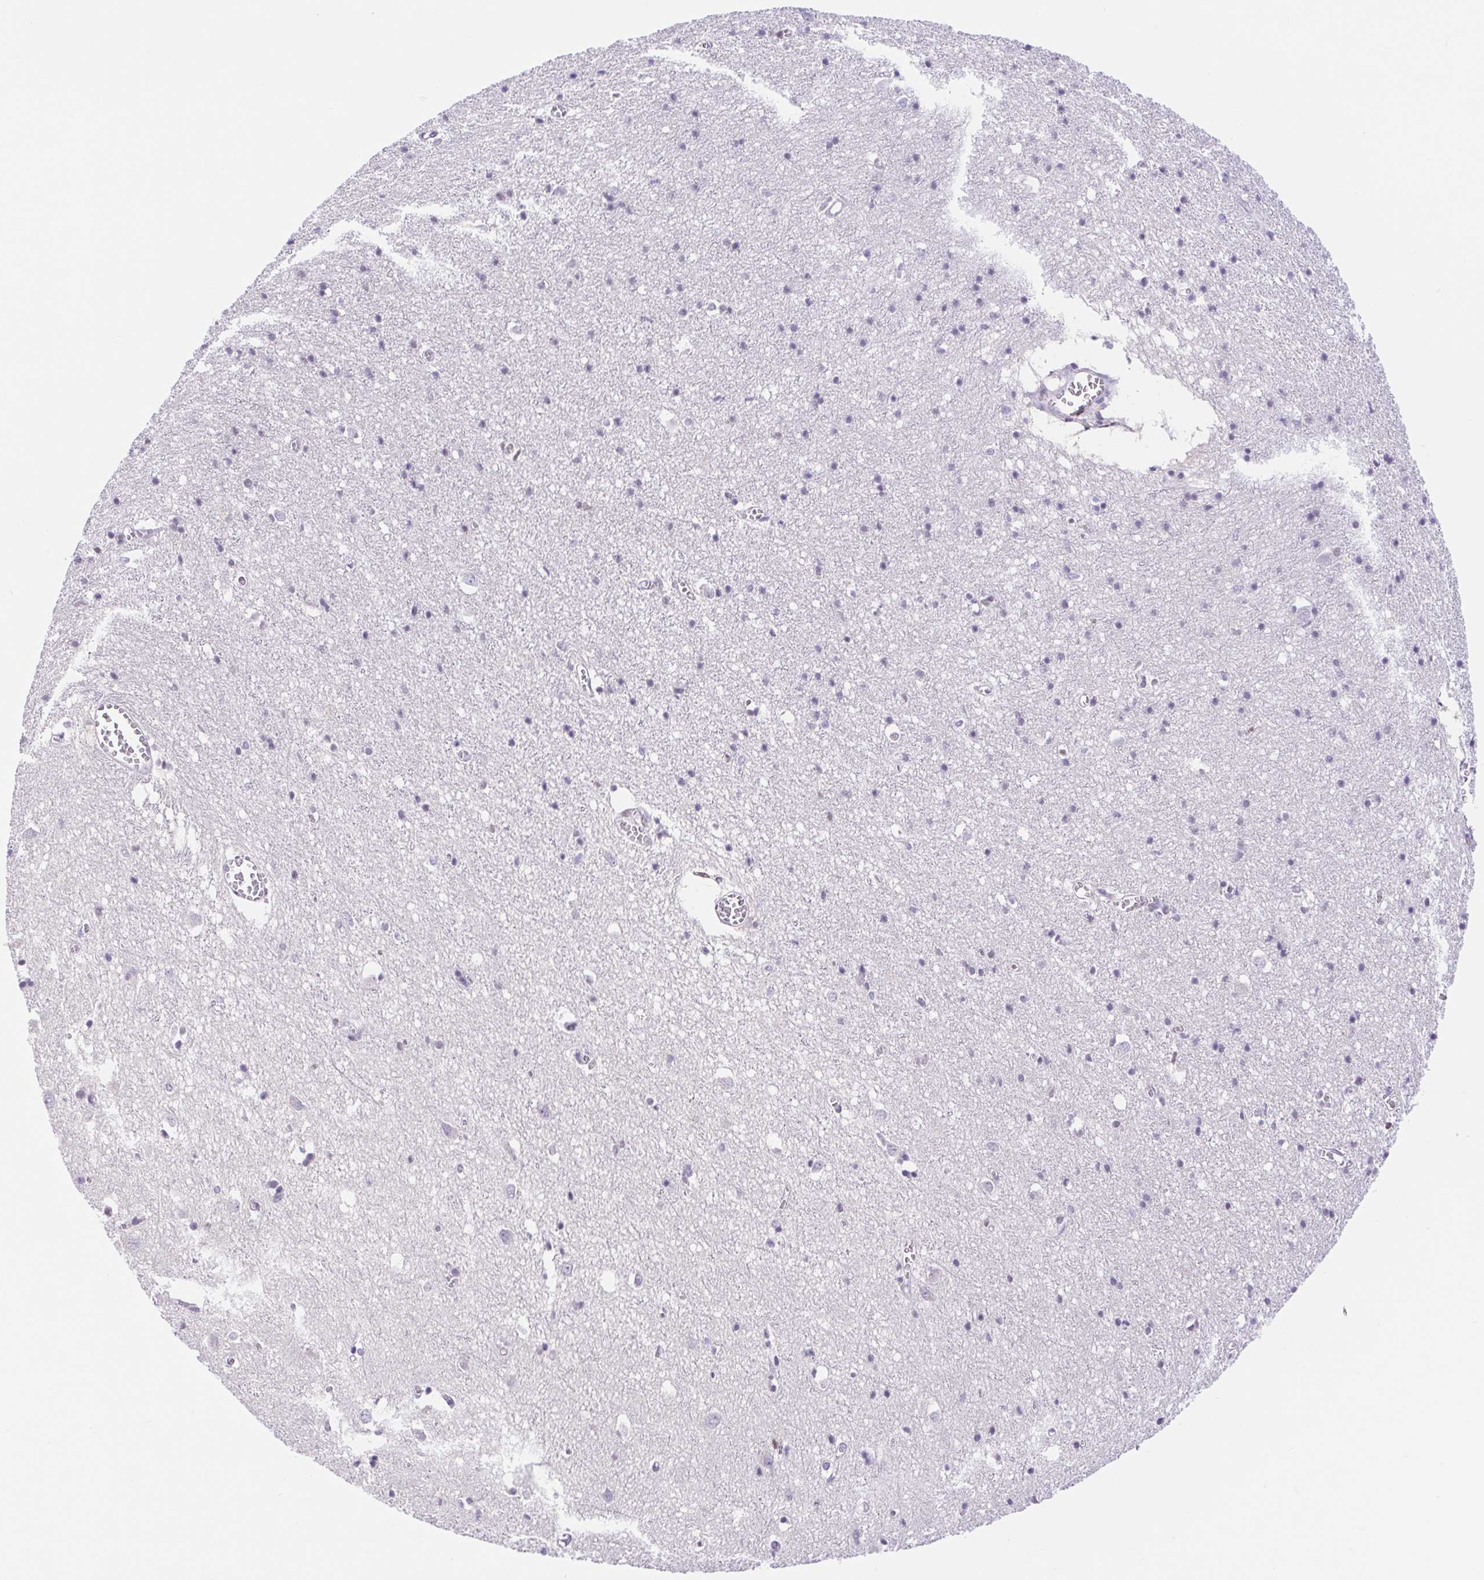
{"staining": {"intensity": "negative", "quantity": "none", "location": "none"}, "tissue": "cerebral cortex", "cell_type": "Endothelial cells", "image_type": "normal", "snomed": [{"axis": "morphology", "description": "Normal tissue, NOS"}, {"axis": "topography", "description": "Cerebral cortex"}], "caption": "Immunohistochemical staining of benign human cerebral cortex reveals no significant staining in endothelial cells. (Stains: DAB immunohistochemistry (IHC) with hematoxylin counter stain, Microscopy: brightfield microscopy at high magnification).", "gene": "CAND1", "patient": {"sex": "male", "age": 70}}